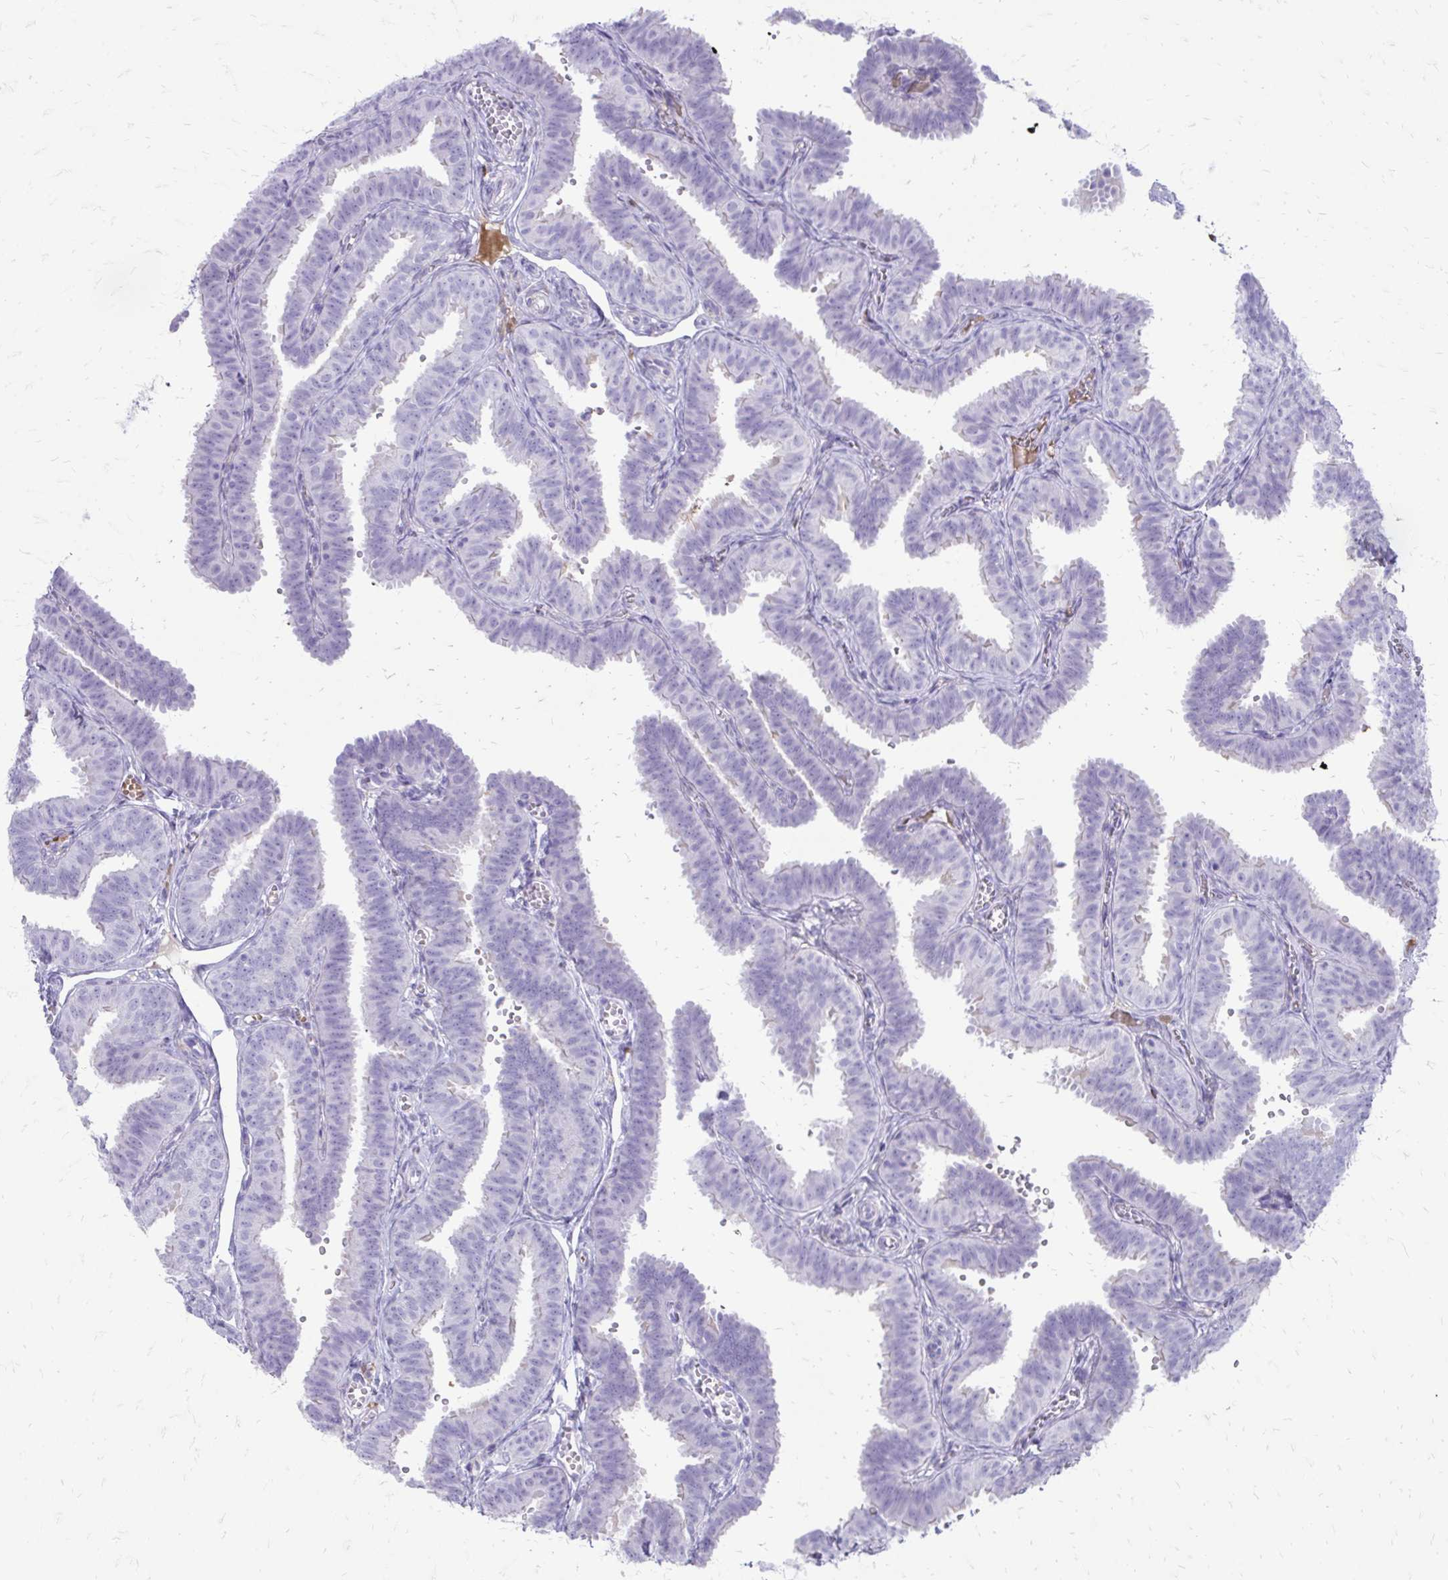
{"staining": {"intensity": "negative", "quantity": "none", "location": "none"}, "tissue": "fallopian tube", "cell_type": "Glandular cells", "image_type": "normal", "snomed": [{"axis": "morphology", "description": "Normal tissue, NOS"}, {"axis": "topography", "description": "Fallopian tube"}], "caption": "DAB (3,3'-diaminobenzidine) immunohistochemical staining of benign fallopian tube demonstrates no significant expression in glandular cells.", "gene": "SIGLEC11", "patient": {"sex": "female", "age": 25}}